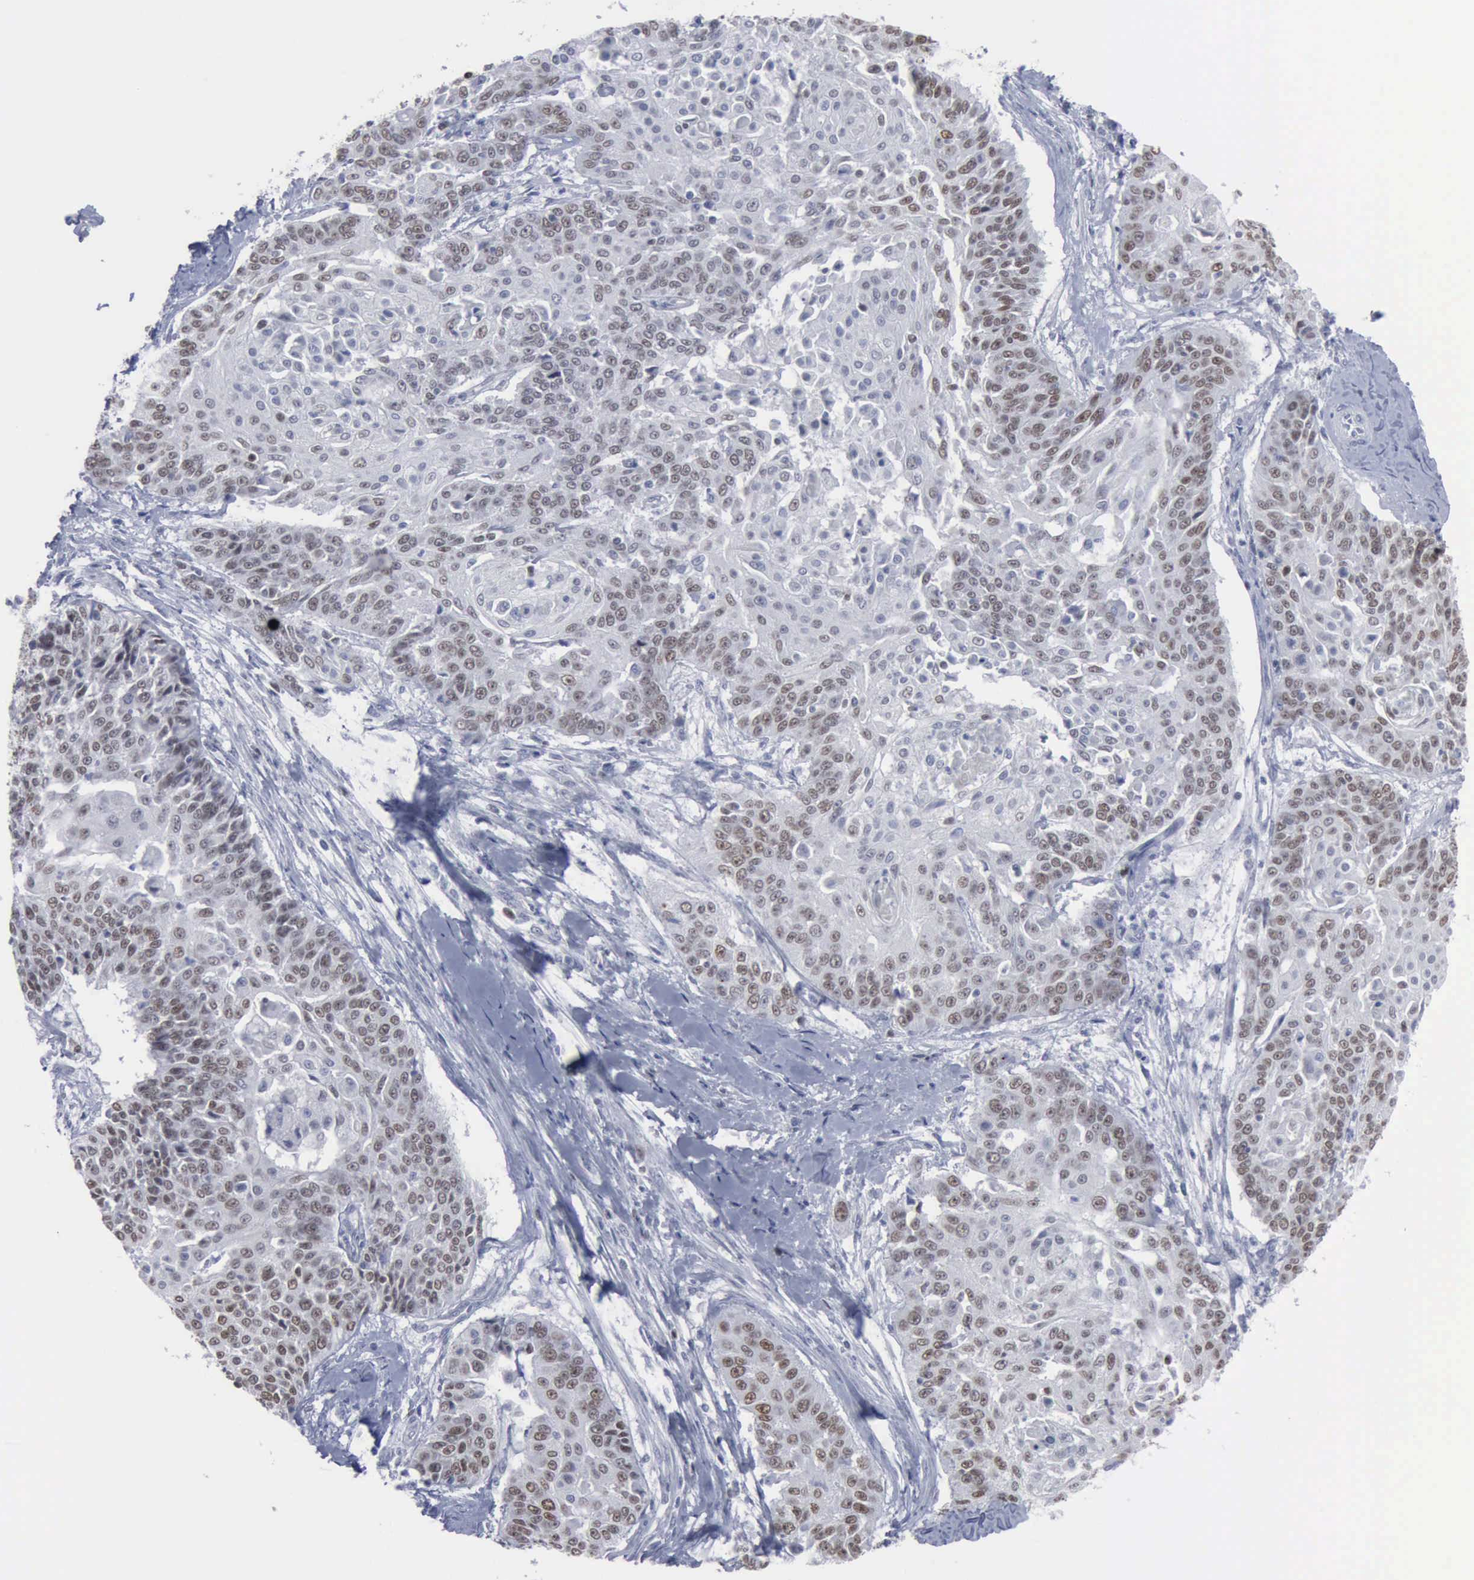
{"staining": {"intensity": "weak", "quantity": "<25%", "location": "nuclear"}, "tissue": "cervical cancer", "cell_type": "Tumor cells", "image_type": "cancer", "snomed": [{"axis": "morphology", "description": "Squamous cell carcinoma, NOS"}, {"axis": "topography", "description": "Cervix"}], "caption": "High power microscopy micrograph of an IHC histopathology image of cervical squamous cell carcinoma, revealing no significant positivity in tumor cells. The staining is performed using DAB (3,3'-diaminobenzidine) brown chromogen with nuclei counter-stained in using hematoxylin.", "gene": "MCM5", "patient": {"sex": "female", "age": 64}}